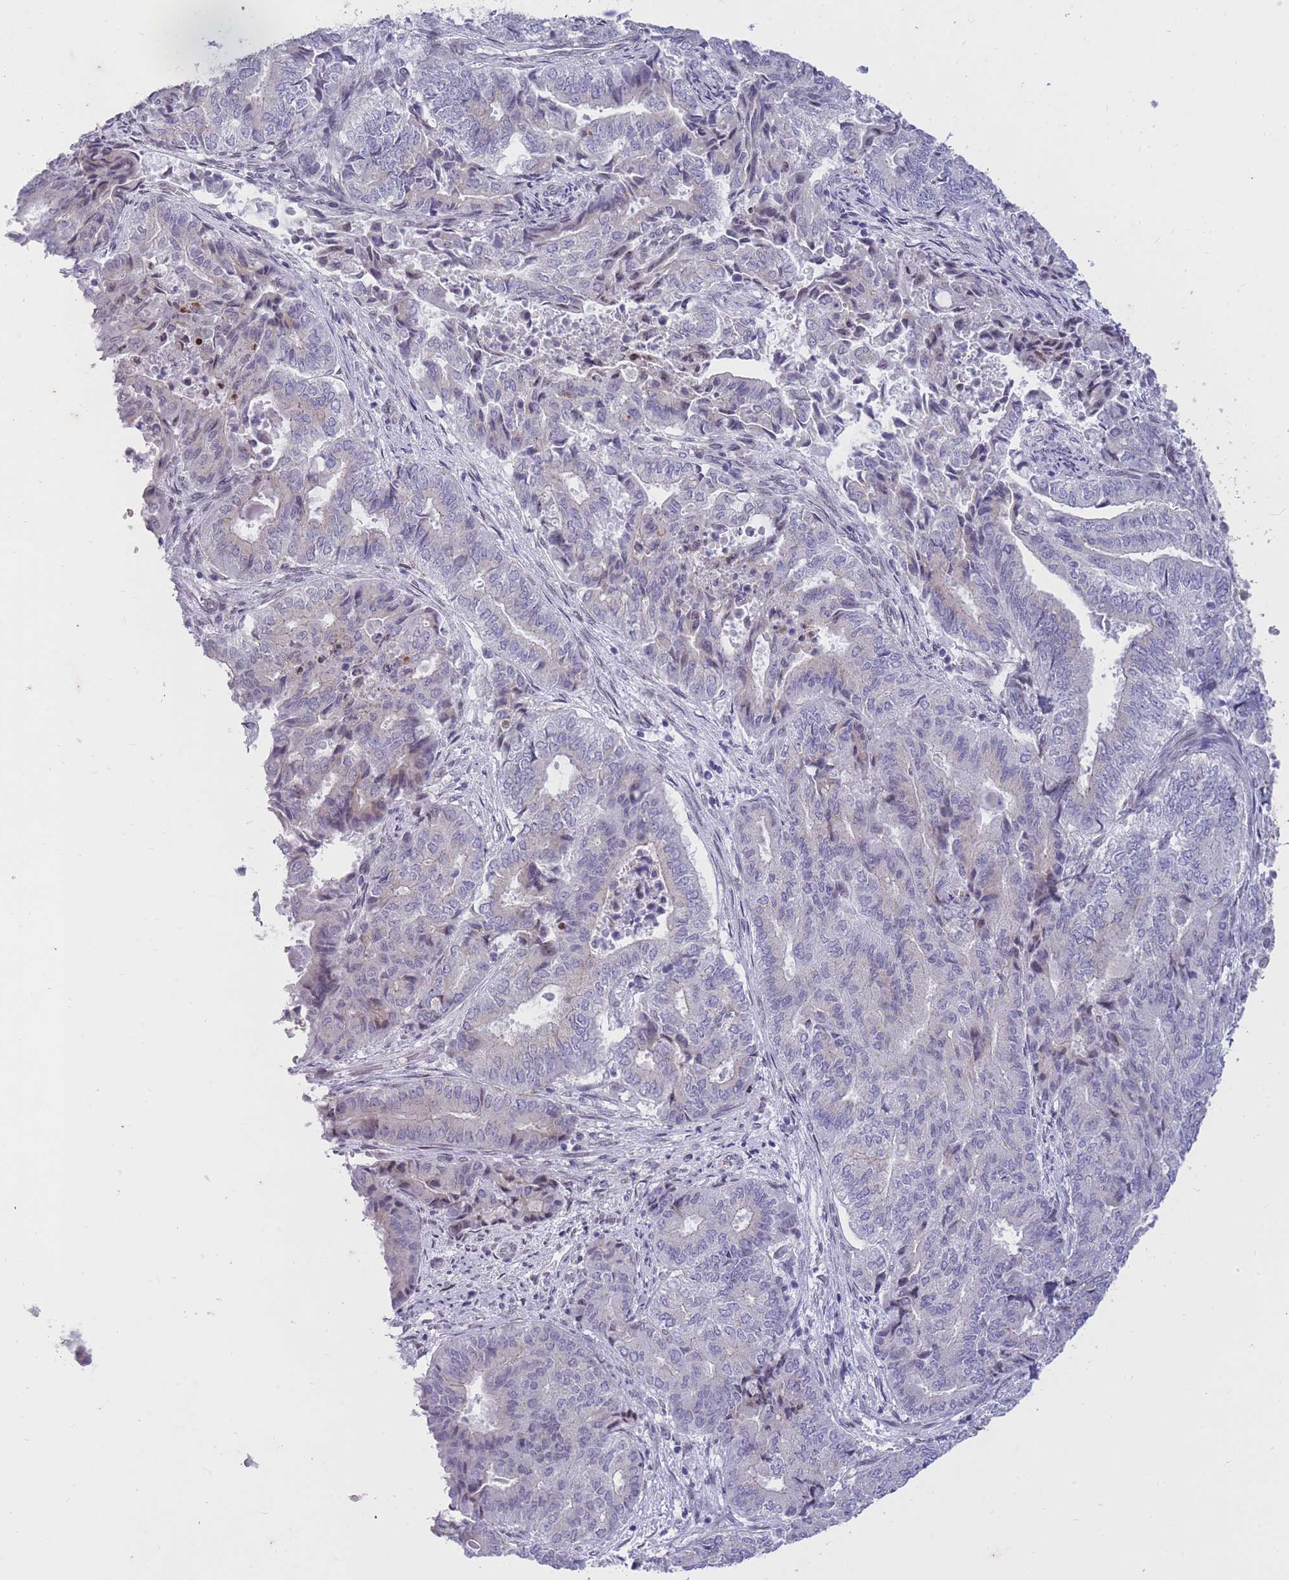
{"staining": {"intensity": "weak", "quantity": "<25%", "location": "nuclear"}, "tissue": "endometrial cancer", "cell_type": "Tumor cells", "image_type": "cancer", "snomed": [{"axis": "morphology", "description": "Adenocarcinoma, NOS"}, {"axis": "topography", "description": "Endometrium"}], "caption": "Immunohistochemistry histopathology image of neoplastic tissue: endometrial cancer stained with DAB (3,3'-diaminobenzidine) exhibits no significant protein positivity in tumor cells.", "gene": "HOOK2", "patient": {"sex": "female", "age": 80}}